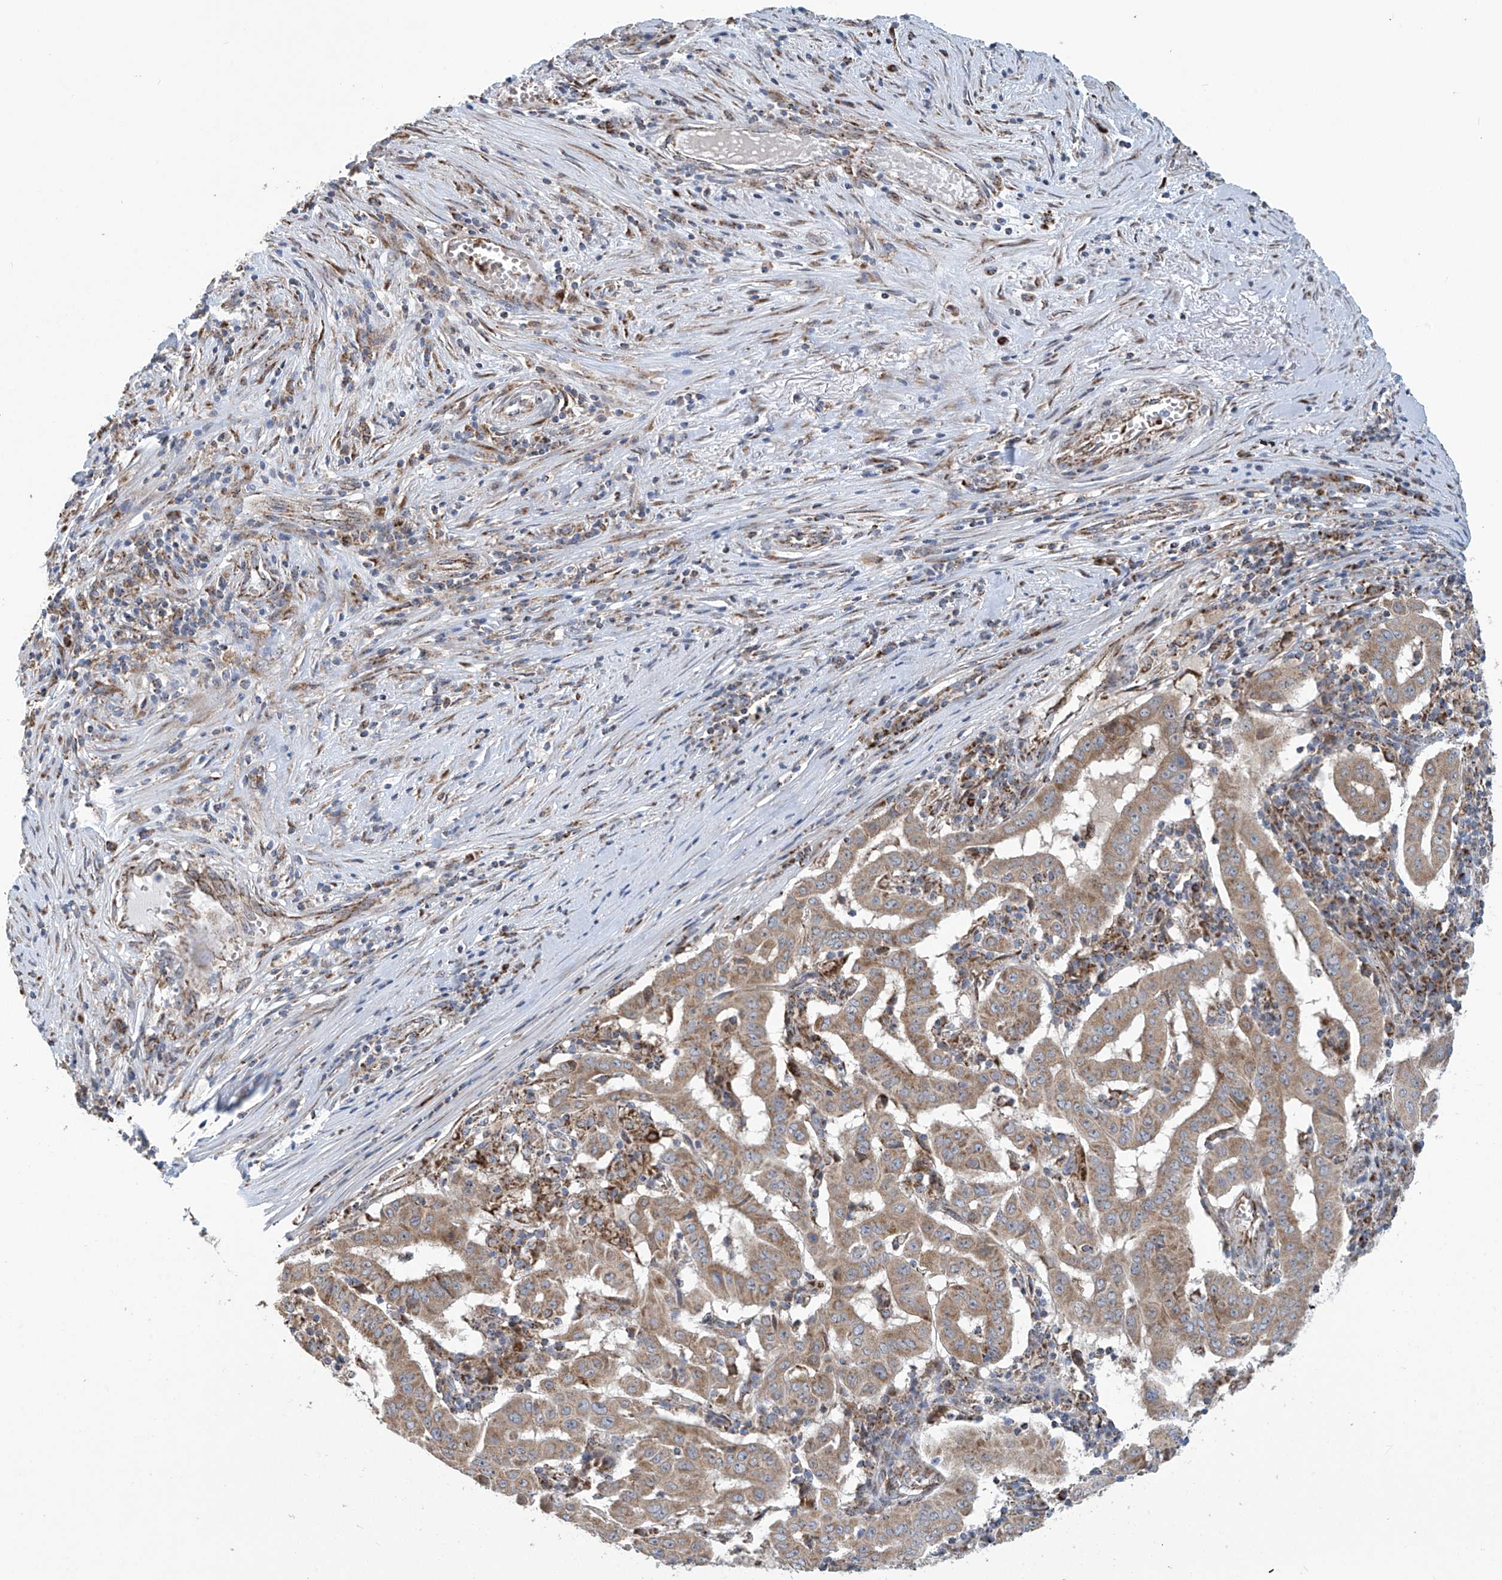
{"staining": {"intensity": "moderate", "quantity": ">75%", "location": "cytoplasmic/membranous"}, "tissue": "pancreatic cancer", "cell_type": "Tumor cells", "image_type": "cancer", "snomed": [{"axis": "morphology", "description": "Adenocarcinoma, NOS"}, {"axis": "topography", "description": "Pancreas"}], "caption": "Moderate cytoplasmic/membranous positivity for a protein is appreciated in about >75% of tumor cells of pancreatic cancer (adenocarcinoma) using immunohistochemistry (IHC).", "gene": "COMMD1", "patient": {"sex": "male", "age": 63}}